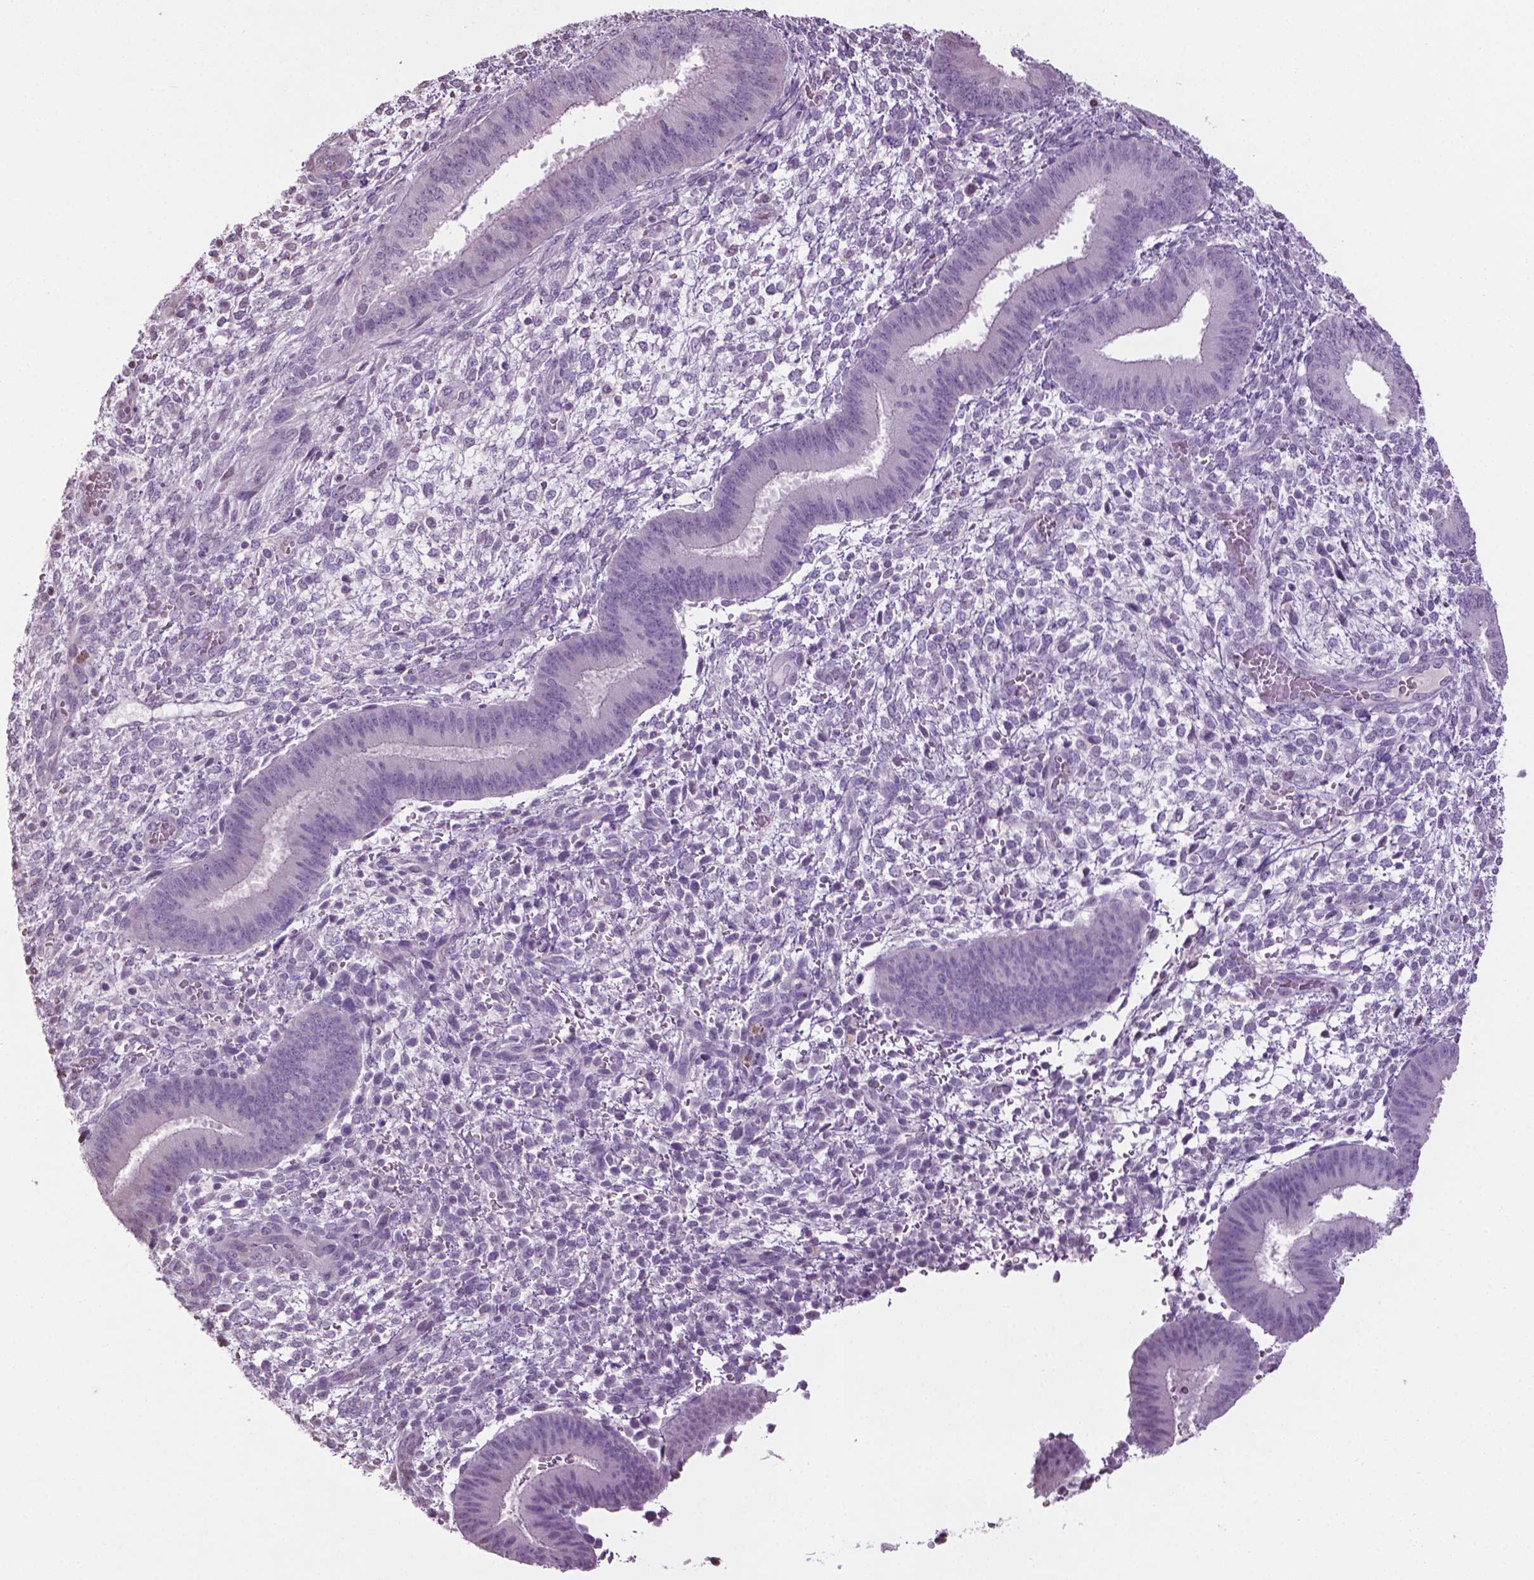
{"staining": {"intensity": "negative", "quantity": "none", "location": "none"}, "tissue": "endometrium", "cell_type": "Cells in endometrial stroma", "image_type": "normal", "snomed": [{"axis": "morphology", "description": "Normal tissue, NOS"}, {"axis": "topography", "description": "Endometrium"}], "caption": "This is a image of immunohistochemistry staining of benign endometrium, which shows no expression in cells in endometrial stroma.", "gene": "NTNG2", "patient": {"sex": "female", "age": 39}}